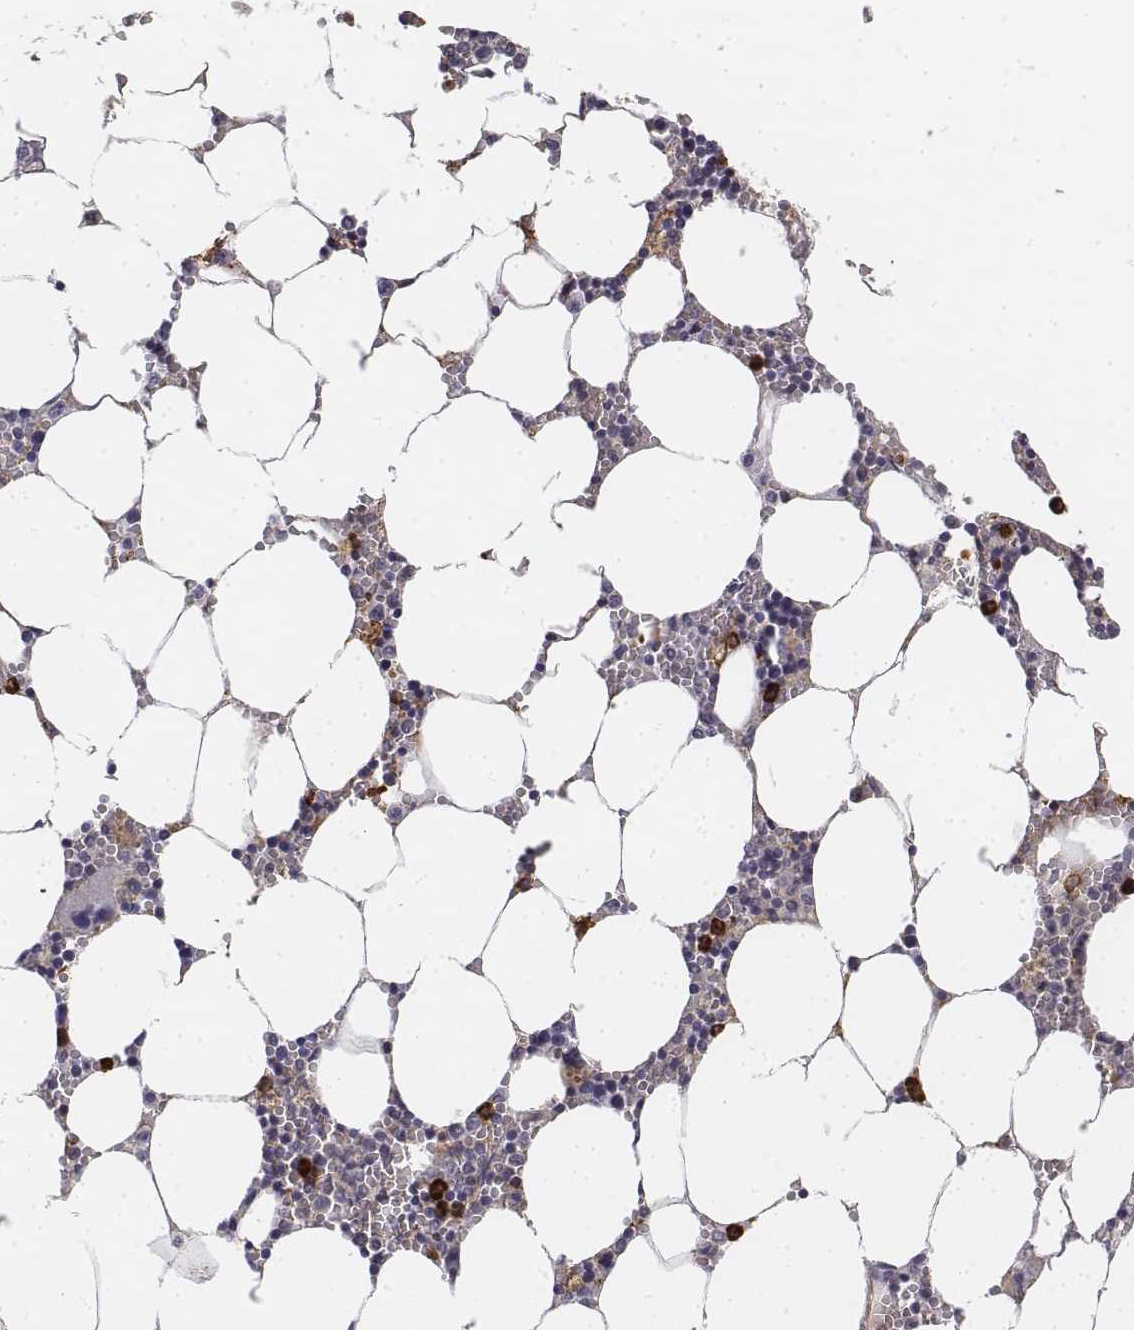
{"staining": {"intensity": "strong", "quantity": "<25%", "location": "cytoplasmic/membranous"}, "tissue": "bone marrow", "cell_type": "Hematopoietic cells", "image_type": "normal", "snomed": [{"axis": "morphology", "description": "Normal tissue, NOS"}, {"axis": "topography", "description": "Bone marrow"}], "caption": "Bone marrow stained with DAB (3,3'-diaminobenzidine) immunohistochemistry demonstrates medium levels of strong cytoplasmic/membranous expression in about <25% of hematopoietic cells. The staining is performed using DAB brown chromogen to label protein expression. The nuclei are counter-stained blue using hematoxylin.", "gene": "CD14", "patient": {"sex": "female", "age": 64}}